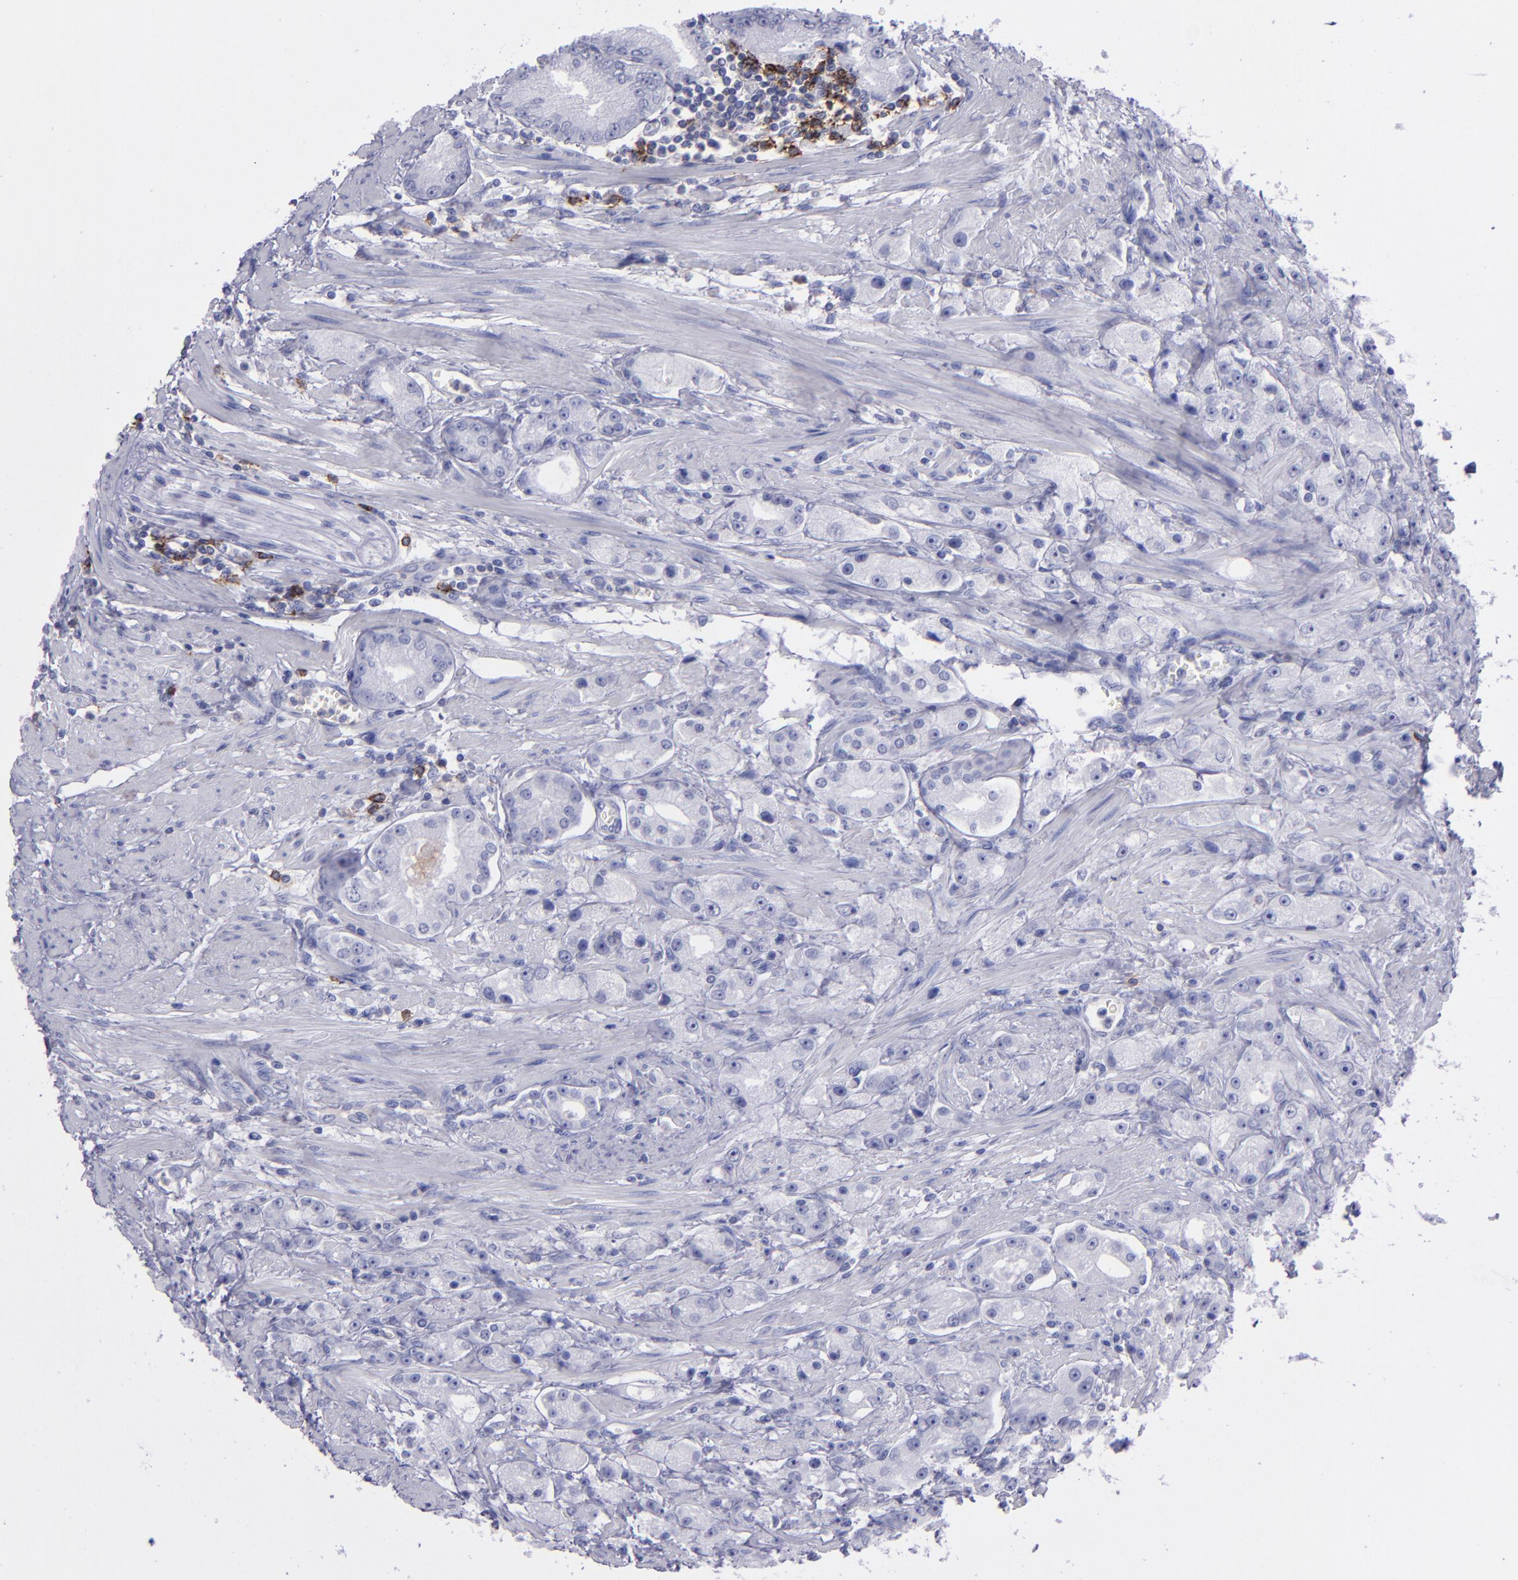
{"staining": {"intensity": "negative", "quantity": "none", "location": "none"}, "tissue": "prostate cancer", "cell_type": "Tumor cells", "image_type": "cancer", "snomed": [{"axis": "morphology", "description": "Adenocarcinoma, Medium grade"}, {"axis": "topography", "description": "Prostate"}], "caption": "This histopathology image is of prostate adenocarcinoma (medium-grade) stained with immunohistochemistry to label a protein in brown with the nuclei are counter-stained blue. There is no positivity in tumor cells.", "gene": "CD37", "patient": {"sex": "male", "age": 72}}